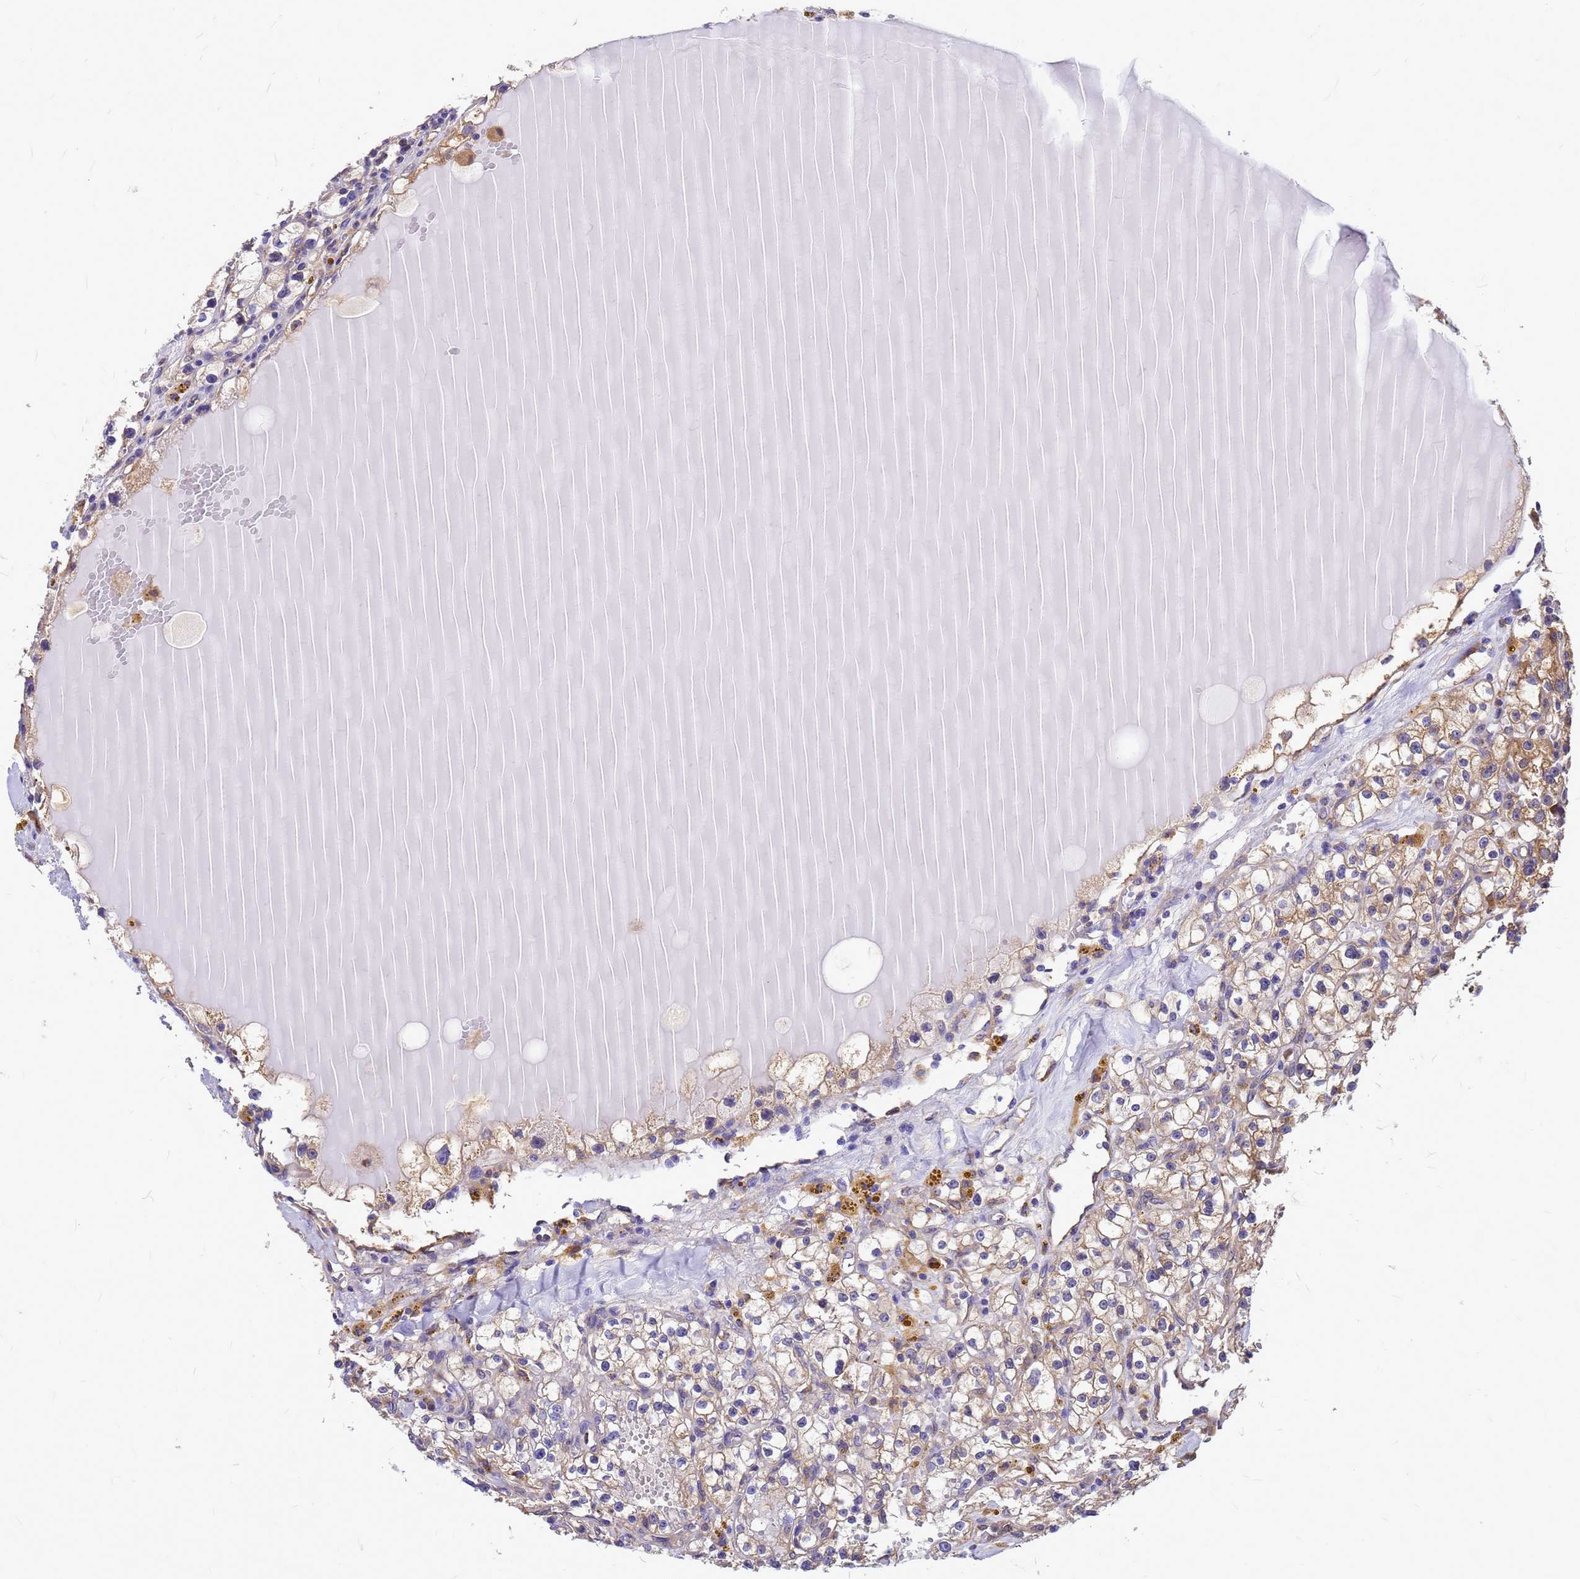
{"staining": {"intensity": "weak", "quantity": "25%-75%", "location": "cytoplasmic/membranous"}, "tissue": "renal cancer", "cell_type": "Tumor cells", "image_type": "cancer", "snomed": [{"axis": "morphology", "description": "Adenocarcinoma, NOS"}, {"axis": "topography", "description": "Kidney"}], "caption": "Immunohistochemical staining of renal cancer exhibits weak cytoplasmic/membranous protein staining in approximately 25%-75% of tumor cells.", "gene": "GID4", "patient": {"sex": "male", "age": 56}}